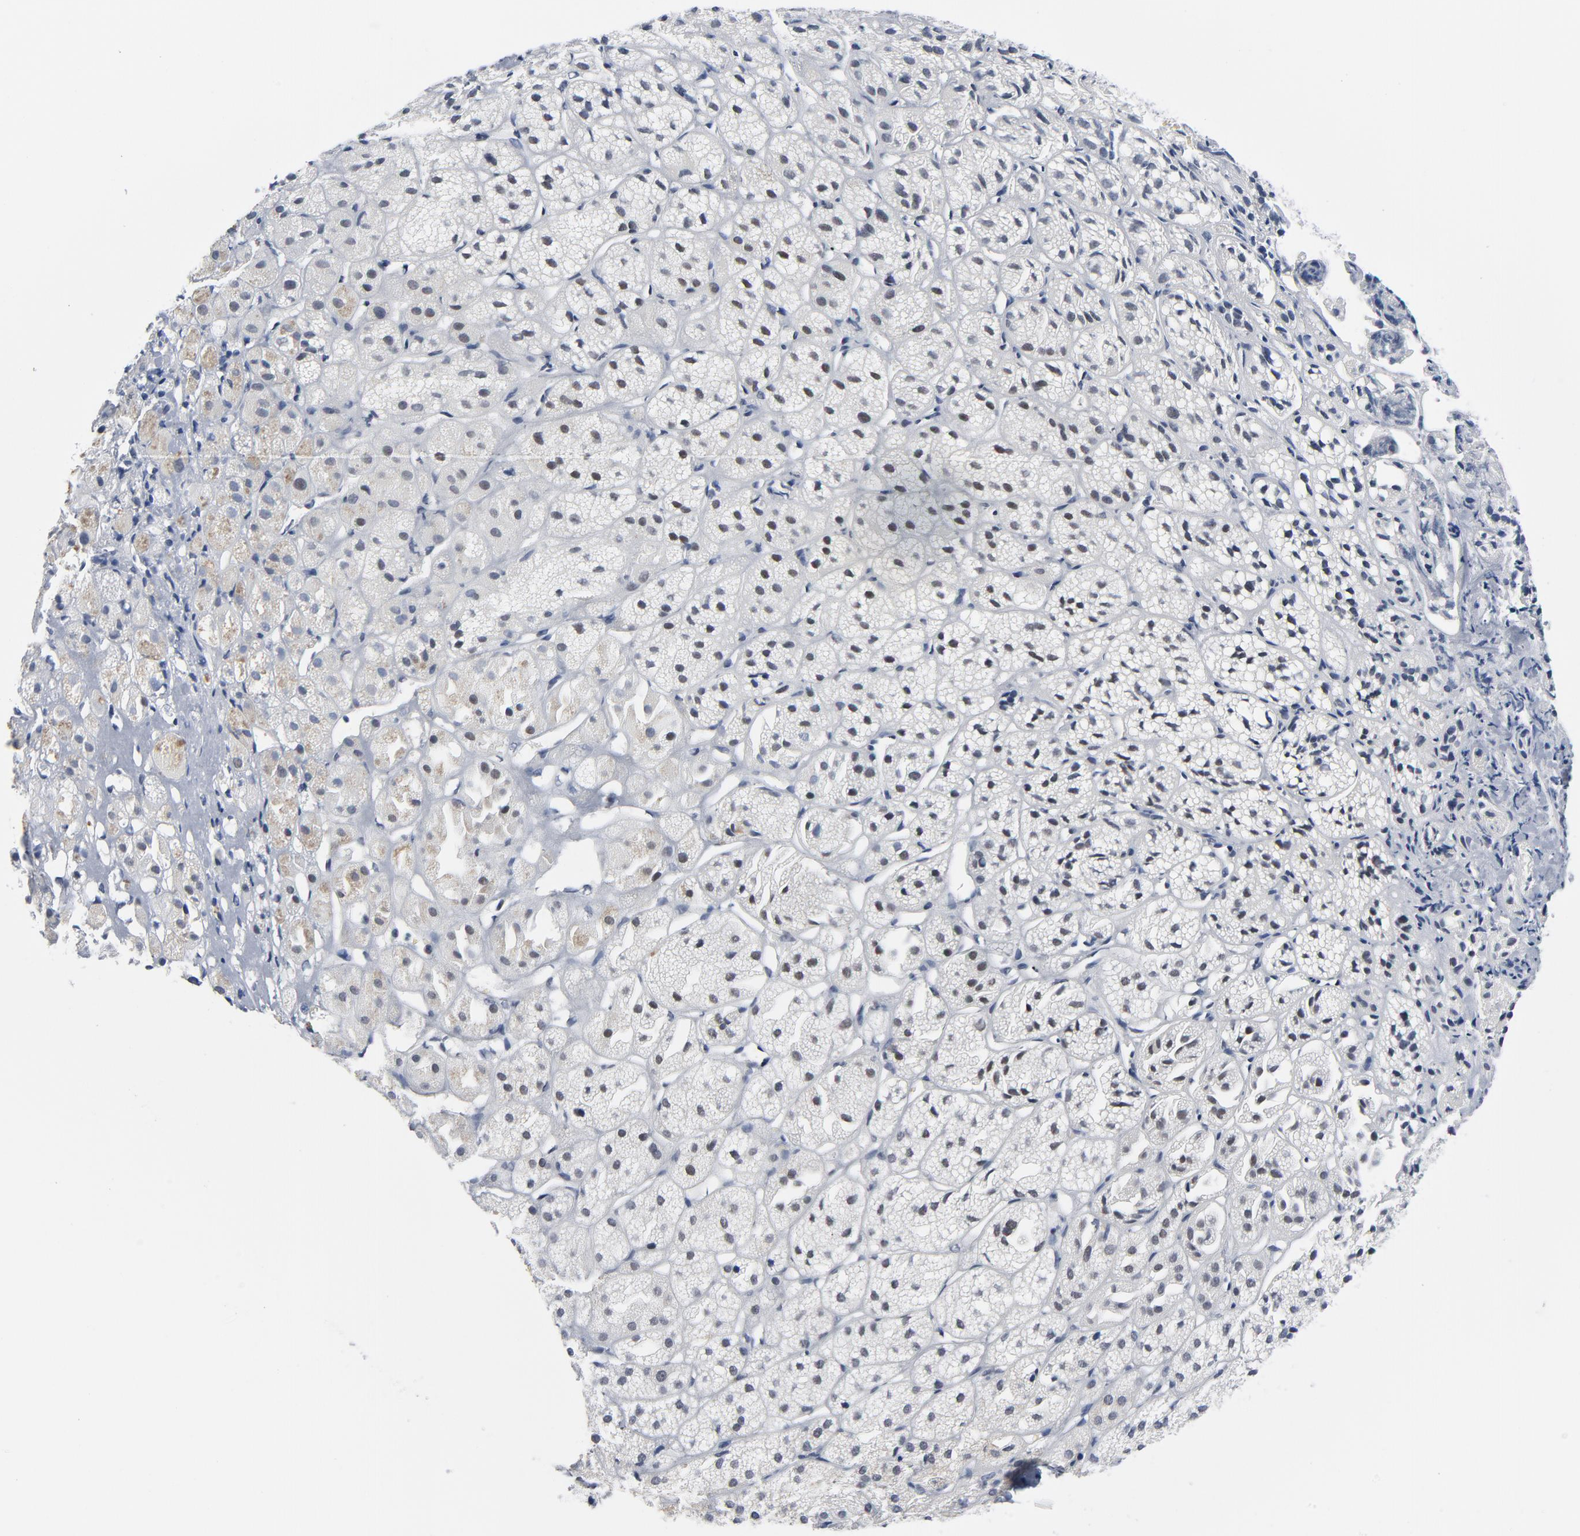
{"staining": {"intensity": "strong", "quantity": "25%-75%", "location": "nuclear"}, "tissue": "adrenal gland", "cell_type": "Glandular cells", "image_type": "normal", "snomed": [{"axis": "morphology", "description": "Normal tissue, NOS"}, {"axis": "topography", "description": "Adrenal gland"}], "caption": "DAB (3,3'-diaminobenzidine) immunohistochemical staining of normal human adrenal gland demonstrates strong nuclear protein expression in approximately 25%-75% of glandular cells.", "gene": "CSTF2", "patient": {"sex": "female", "age": 71}}